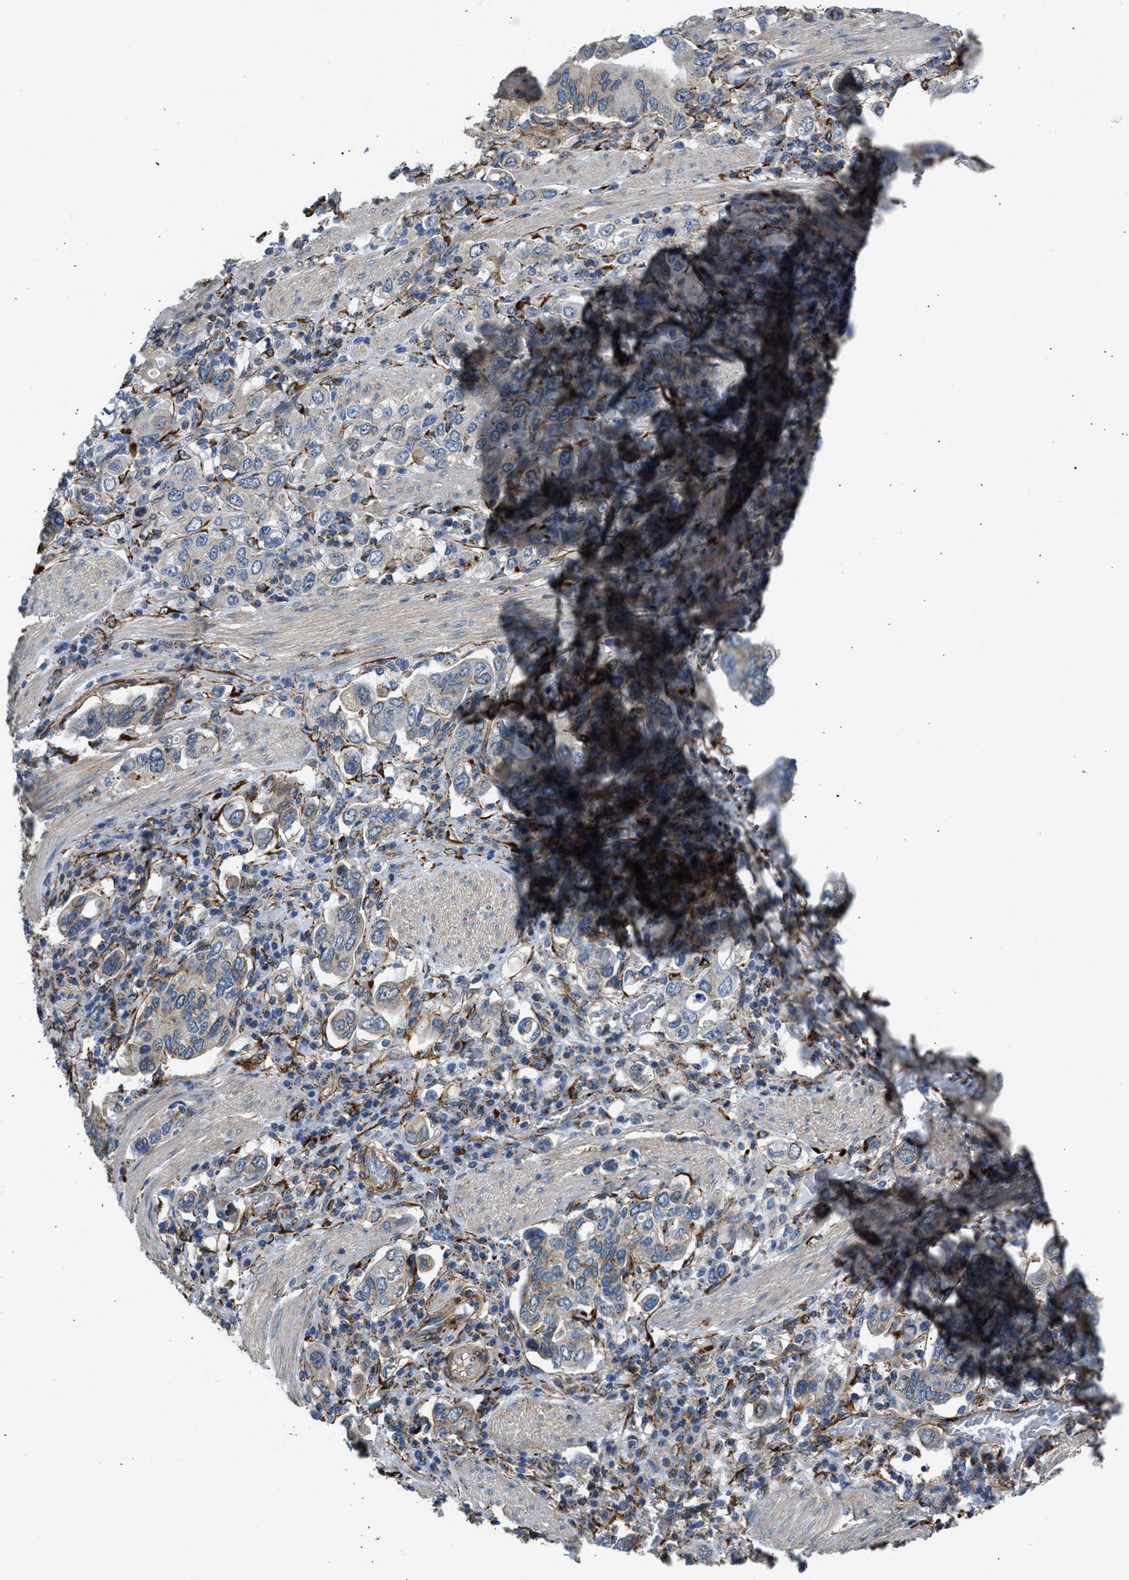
{"staining": {"intensity": "moderate", "quantity": "<25%", "location": "cytoplasmic/membranous"}, "tissue": "stomach cancer", "cell_type": "Tumor cells", "image_type": "cancer", "snomed": [{"axis": "morphology", "description": "Adenocarcinoma, NOS"}, {"axis": "topography", "description": "Stomach, upper"}], "caption": "Adenocarcinoma (stomach) was stained to show a protein in brown. There is low levels of moderate cytoplasmic/membranous positivity in about <25% of tumor cells.", "gene": "SEPTIN2", "patient": {"sex": "male", "age": 62}}